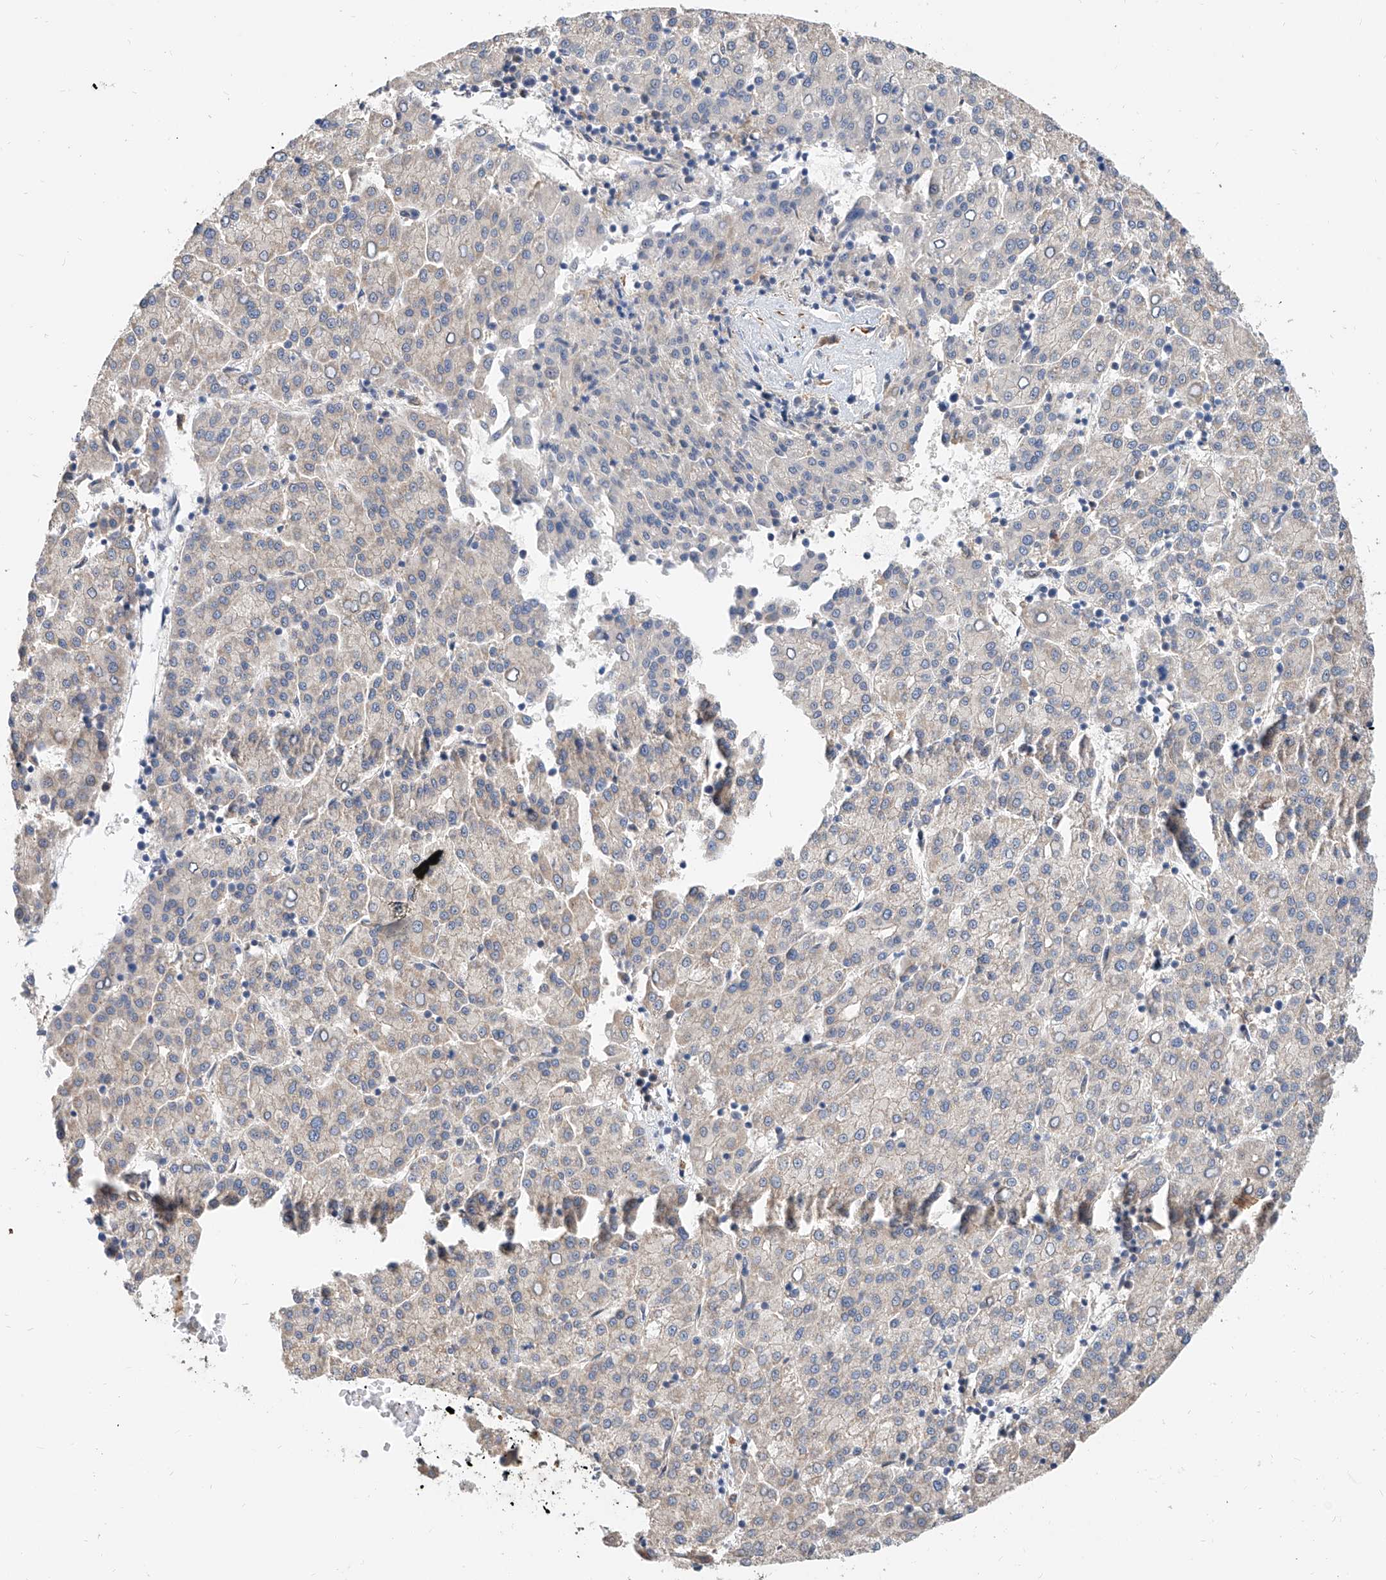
{"staining": {"intensity": "negative", "quantity": "none", "location": "none"}, "tissue": "liver cancer", "cell_type": "Tumor cells", "image_type": "cancer", "snomed": [{"axis": "morphology", "description": "Carcinoma, Hepatocellular, NOS"}, {"axis": "topography", "description": "Liver"}], "caption": "DAB immunohistochemical staining of human hepatocellular carcinoma (liver) shows no significant expression in tumor cells.", "gene": "MAGEE2", "patient": {"sex": "female", "age": 58}}